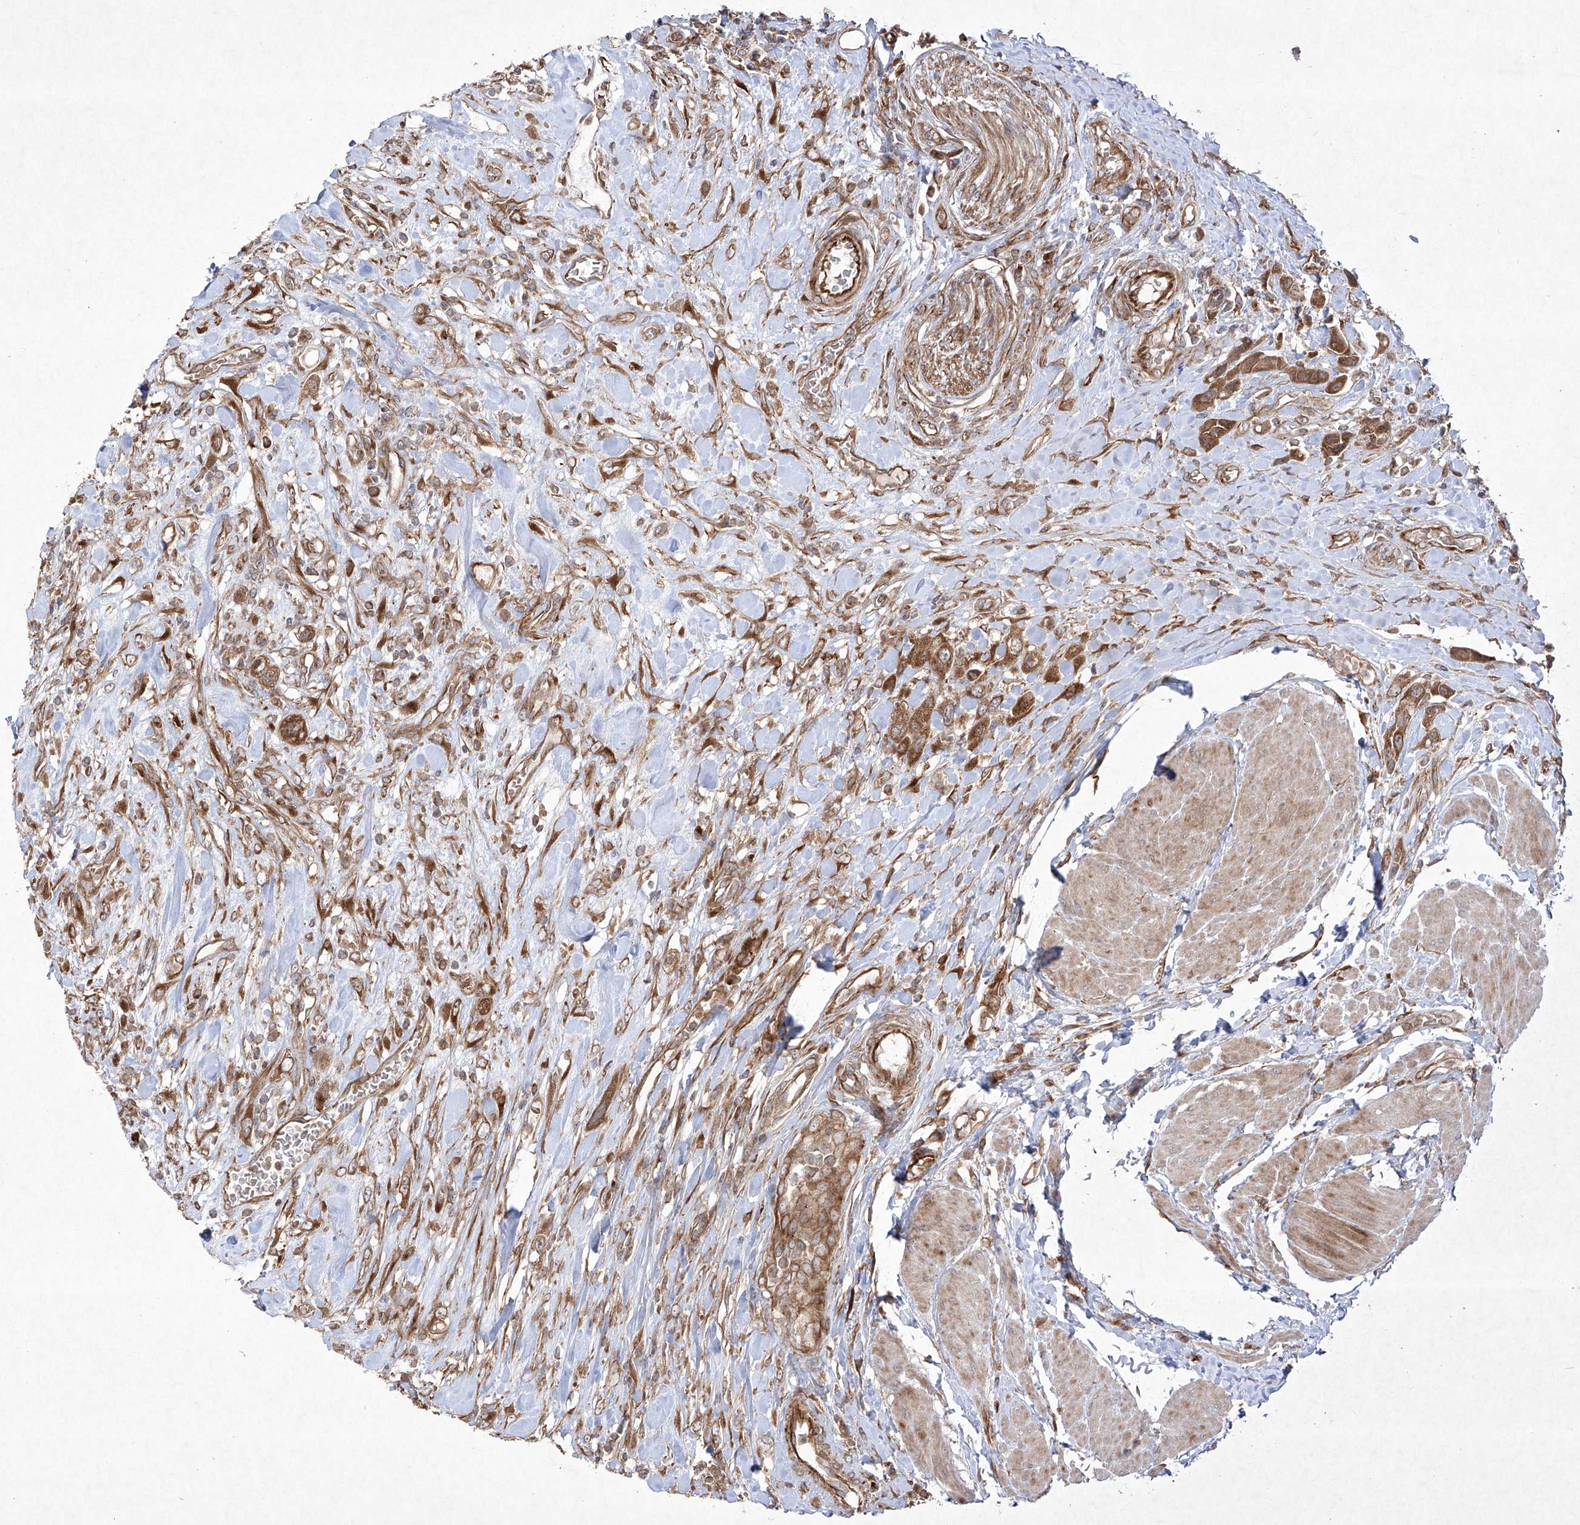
{"staining": {"intensity": "moderate", "quantity": ">75%", "location": "cytoplasmic/membranous"}, "tissue": "urothelial cancer", "cell_type": "Tumor cells", "image_type": "cancer", "snomed": [{"axis": "morphology", "description": "Urothelial carcinoma, High grade"}, {"axis": "topography", "description": "Urinary bladder"}], "caption": "IHC of high-grade urothelial carcinoma exhibits medium levels of moderate cytoplasmic/membranous staining in about >75% of tumor cells.", "gene": "YKT6", "patient": {"sex": "male", "age": 50}}